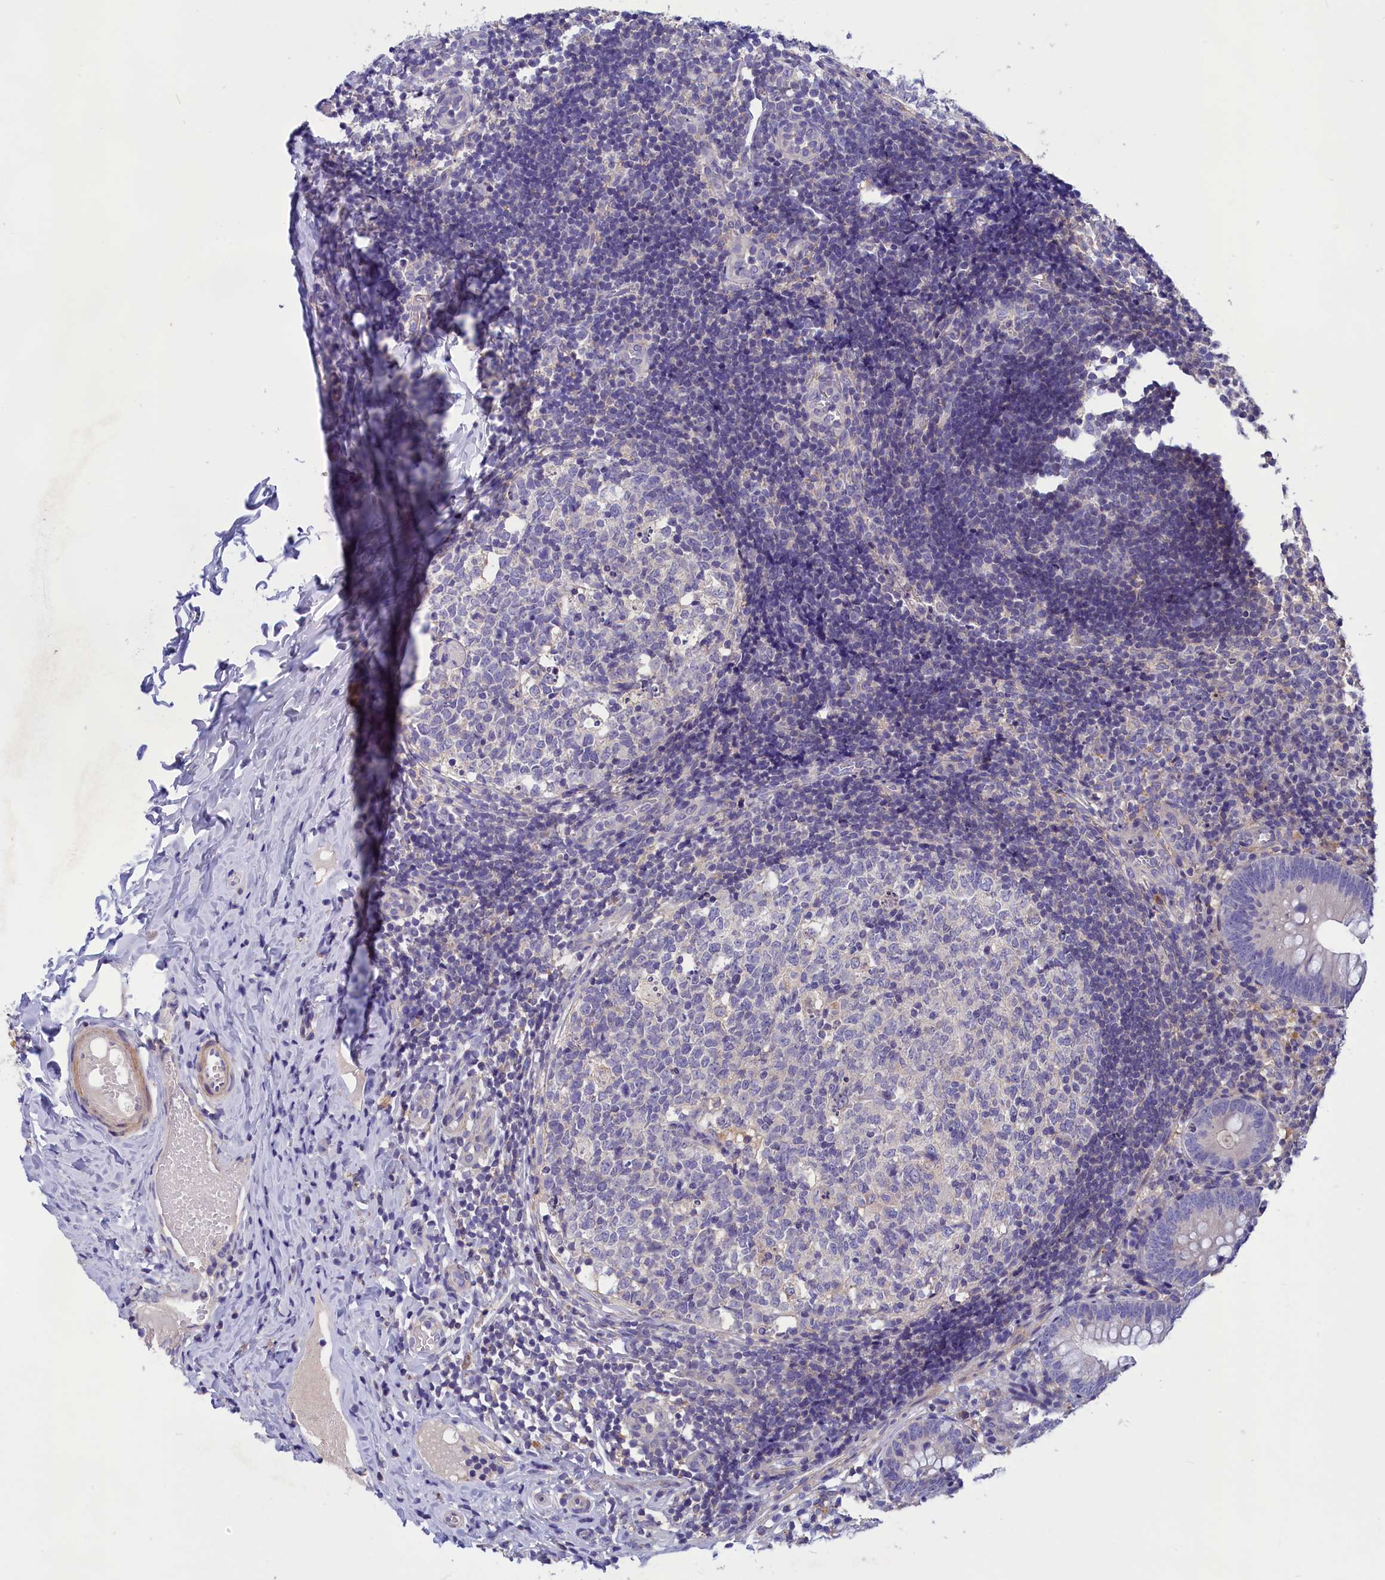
{"staining": {"intensity": "negative", "quantity": "none", "location": "none"}, "tissue": "appendix", "cell_type": "Glandular cells", "image_type": "normal", "snomed": [{"axis": "morphology", "description": "Normal tissue, NOS"}, {"axis": "topography", "description": "Appendix"}], "caption": "An immunohistochemistry image of normal appendix is shown. There is no staining in glandular cells of appendix. The staining is performed using DAB brown chromogen with nuclei counter-stained in using hematoxylin.", "gene": "AMDHD2", "patient": {"sex": "male", "age": 8}}